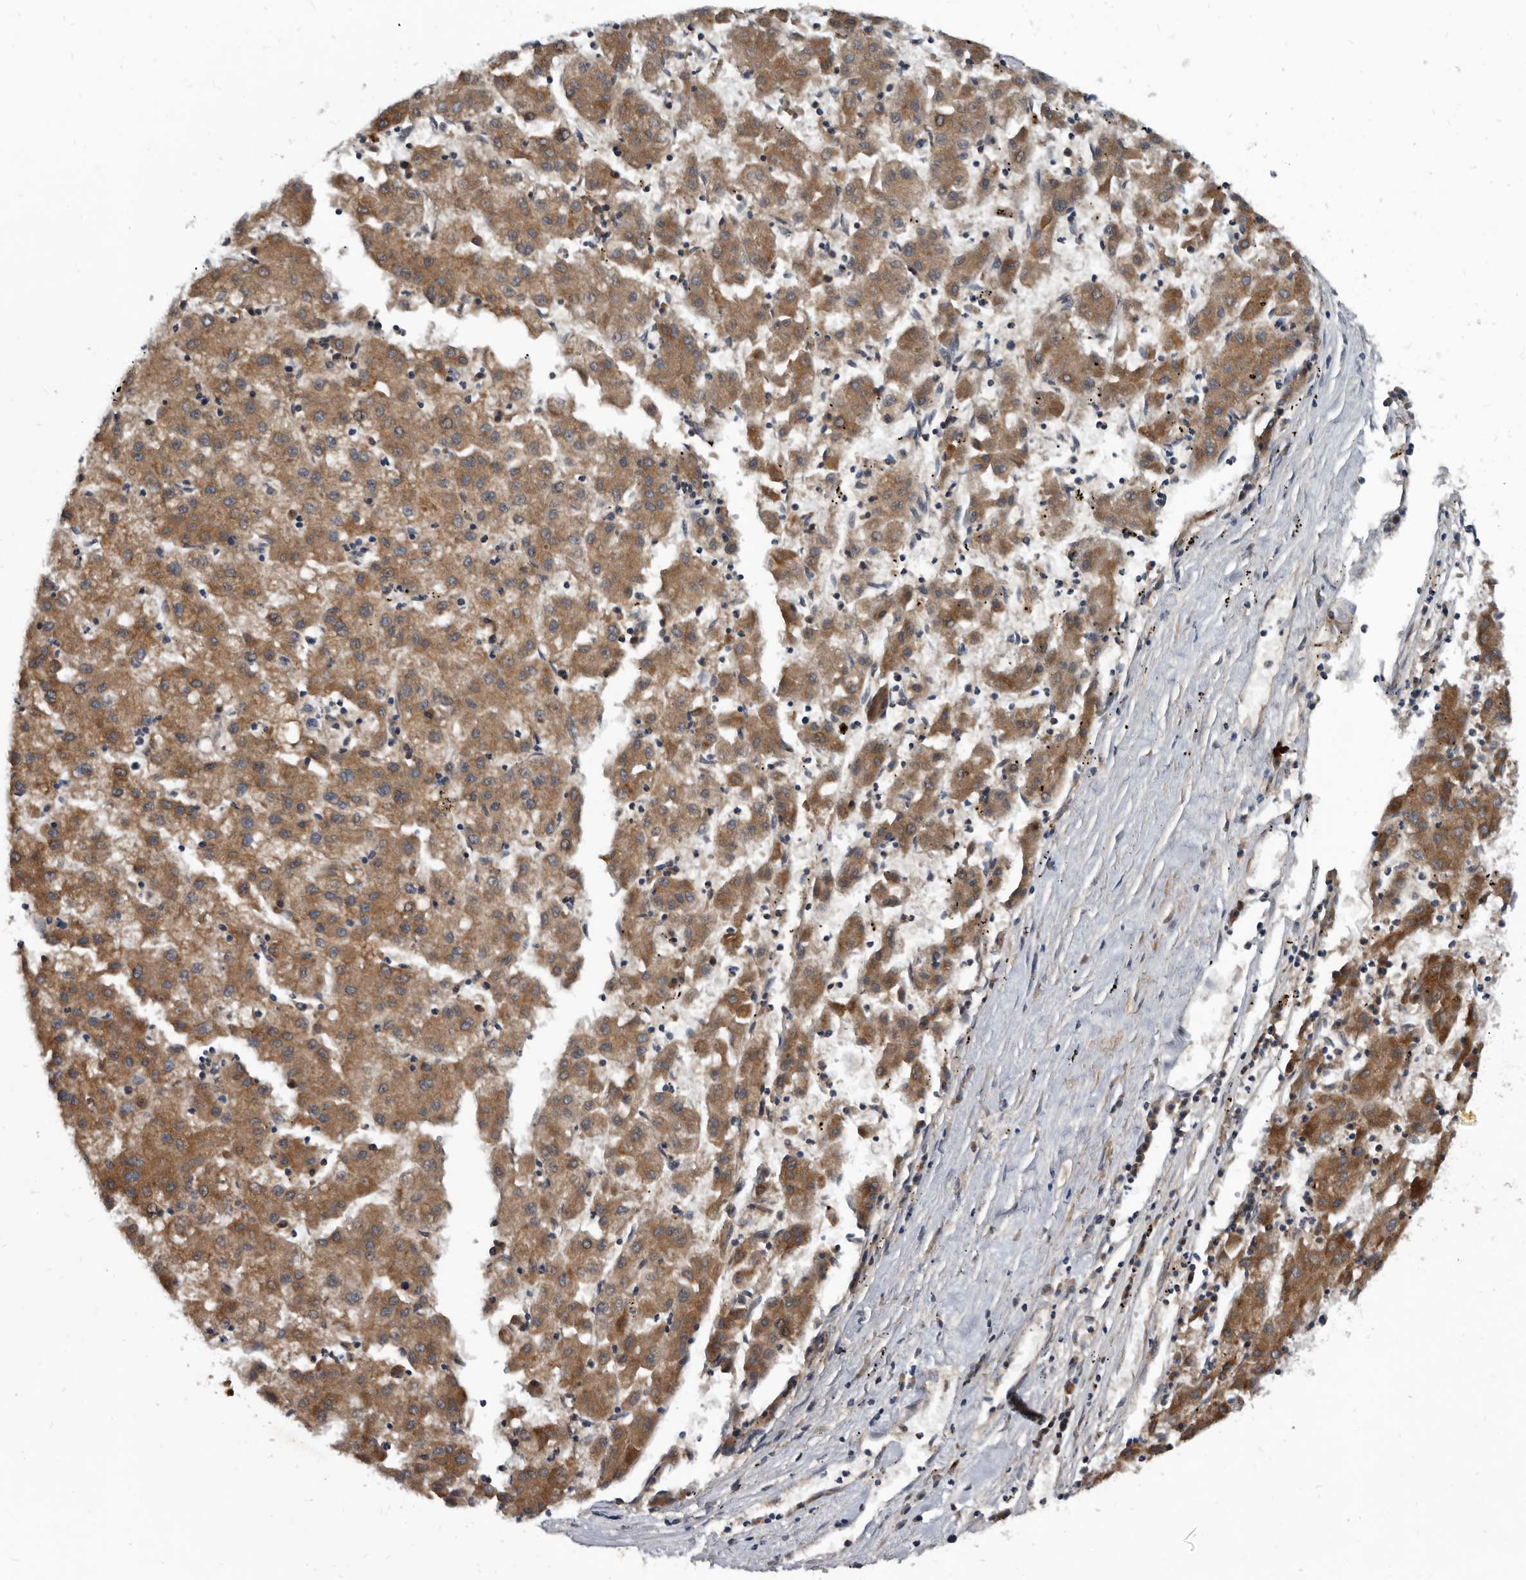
{"staining": {"intensity": "moderate", "quantity": ">75%", "location": "cytoplasmic/membranous"}, "tissue": "liver cancer", "cell_type": "Tumor cells", "image_type": "cancer", "snomed": [{"axis": "morphology", "description": "Carcinoma, Hepatocellular, NOS"}, {"axis": "topography", "description": "Liver"}], "caption": "Immunohistochemistry (IHC) photomicrograph of neoplastic tissue: liver cancer stained using immunohistochemistry (IHC) displays medium levels of moderate protein expression localized specifically in the cytoplasmic/membranous of tumor cells, appearing as a cytoplasmic/membranous brown color.", "gene": "PROM1", "patient": {"sex": "male", "age": 72}}